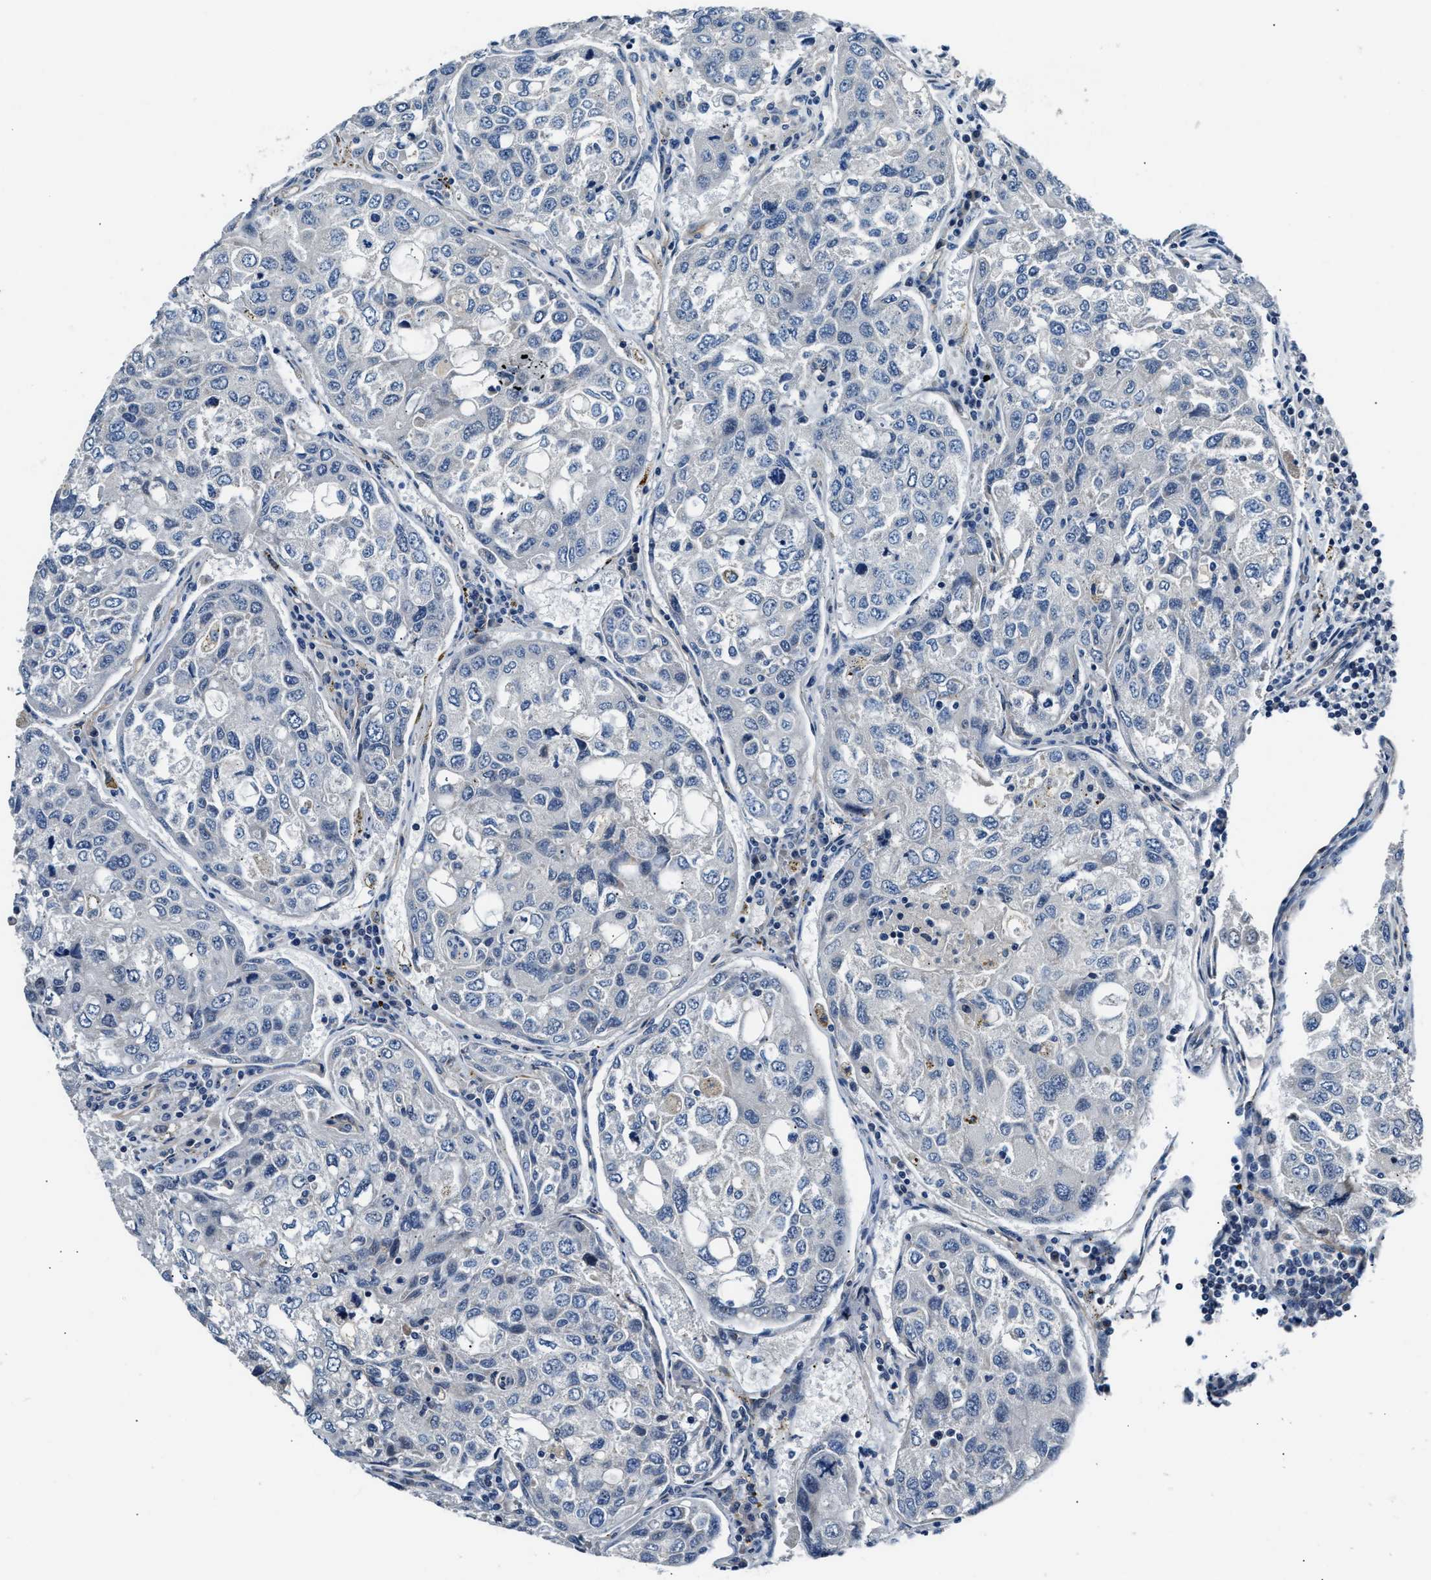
{"staining": {"intensity": "negative", "quantity": "none", "location": "none"}, "tissue": "urothelial cancer", "cell_type": "Tumor cells", "image_type": "cancer", "snomed": [{"axis": "morphology", "description": "Urothelial carcinoma, High grade"}, {"axis": "topography", "description": "Lymph node"}, {"axis": "topography", "description": "Urinary bladder"}], "caption": "Immunohistochemistry micrograph of neoplastic tissue: human urothelial cancer stained with DAB shows no significant protein staining in tumor cells.", "gene": "MPDZ", "patient": {"sex": "male", "age": 51}}